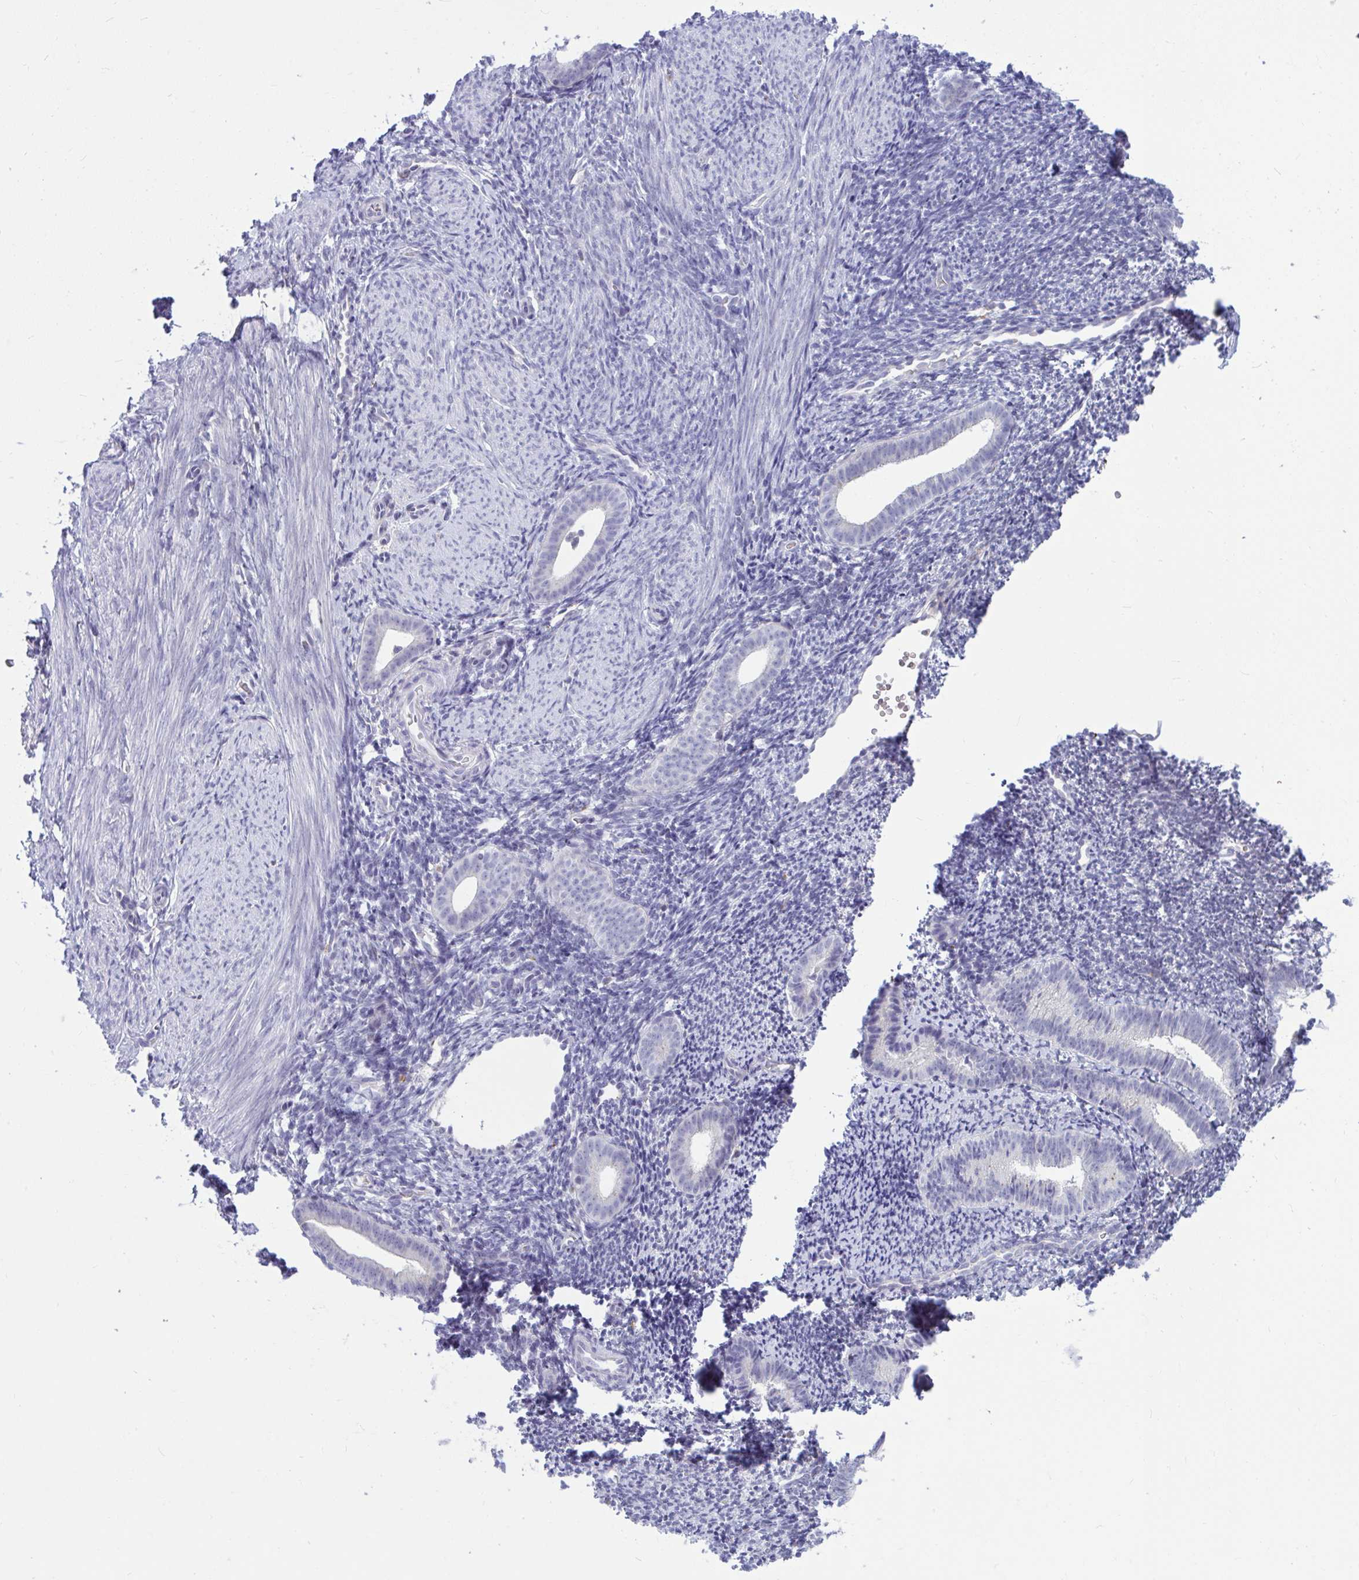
{"staining": {"intensity": "negative", "quantity": "none", "location": "none"}, "tissue": "endometrium", "cell_type": "Cells in endometrial stroma", "image_type": "normal", "snomed": [{"axis": "morphology", "description": "Normal tissue, NOS"}, {"axis": "topography", "description": "Endometrium"}], "caption": "This photomicrograph is of unremarkable endometrium stained with IHC to label a protein in brown with the nuclei are counter-stained blue. There is no expression in cells in endometrial stroma.", "gene": "ZSCAN25", "patient": {"sex": "female", "age": 39}}